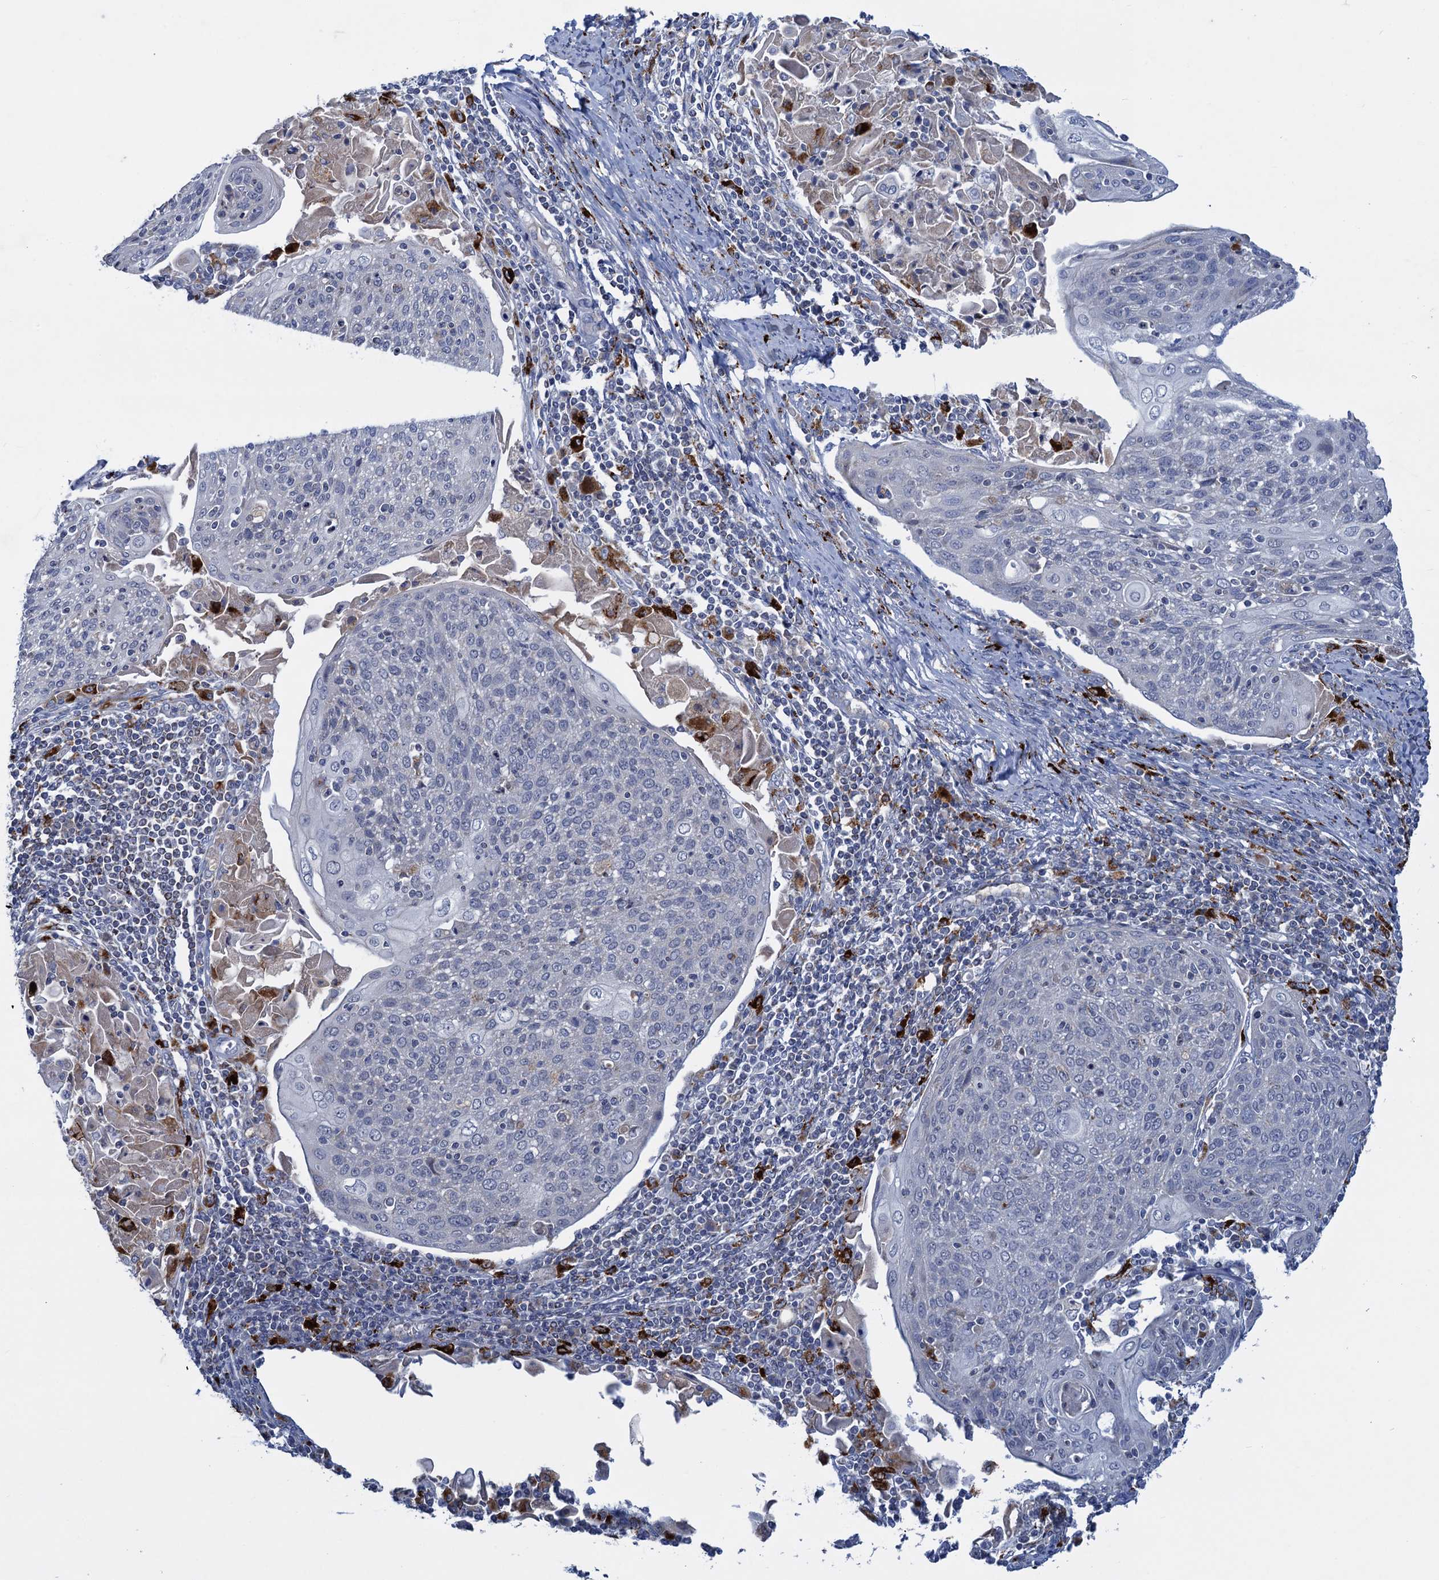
{"staining": {"intensity": "negative", "quantity": "none", "location": "none"}, "tissue": "cervical cancer", "cell_type": "Tumor cells", "image_type": "cancer", "snomed": [{"axis": "morphology", "description": "Squamous cell carcinoma, NOS"}, {"axis": "topography", "description": "Cervix"}], "caption": "Human cervical cancer stained for a protein using IHC exhibits no expression in tumor cells.", "gene": "ANKS3", "patient": {"sex": "female", "age": 67}}